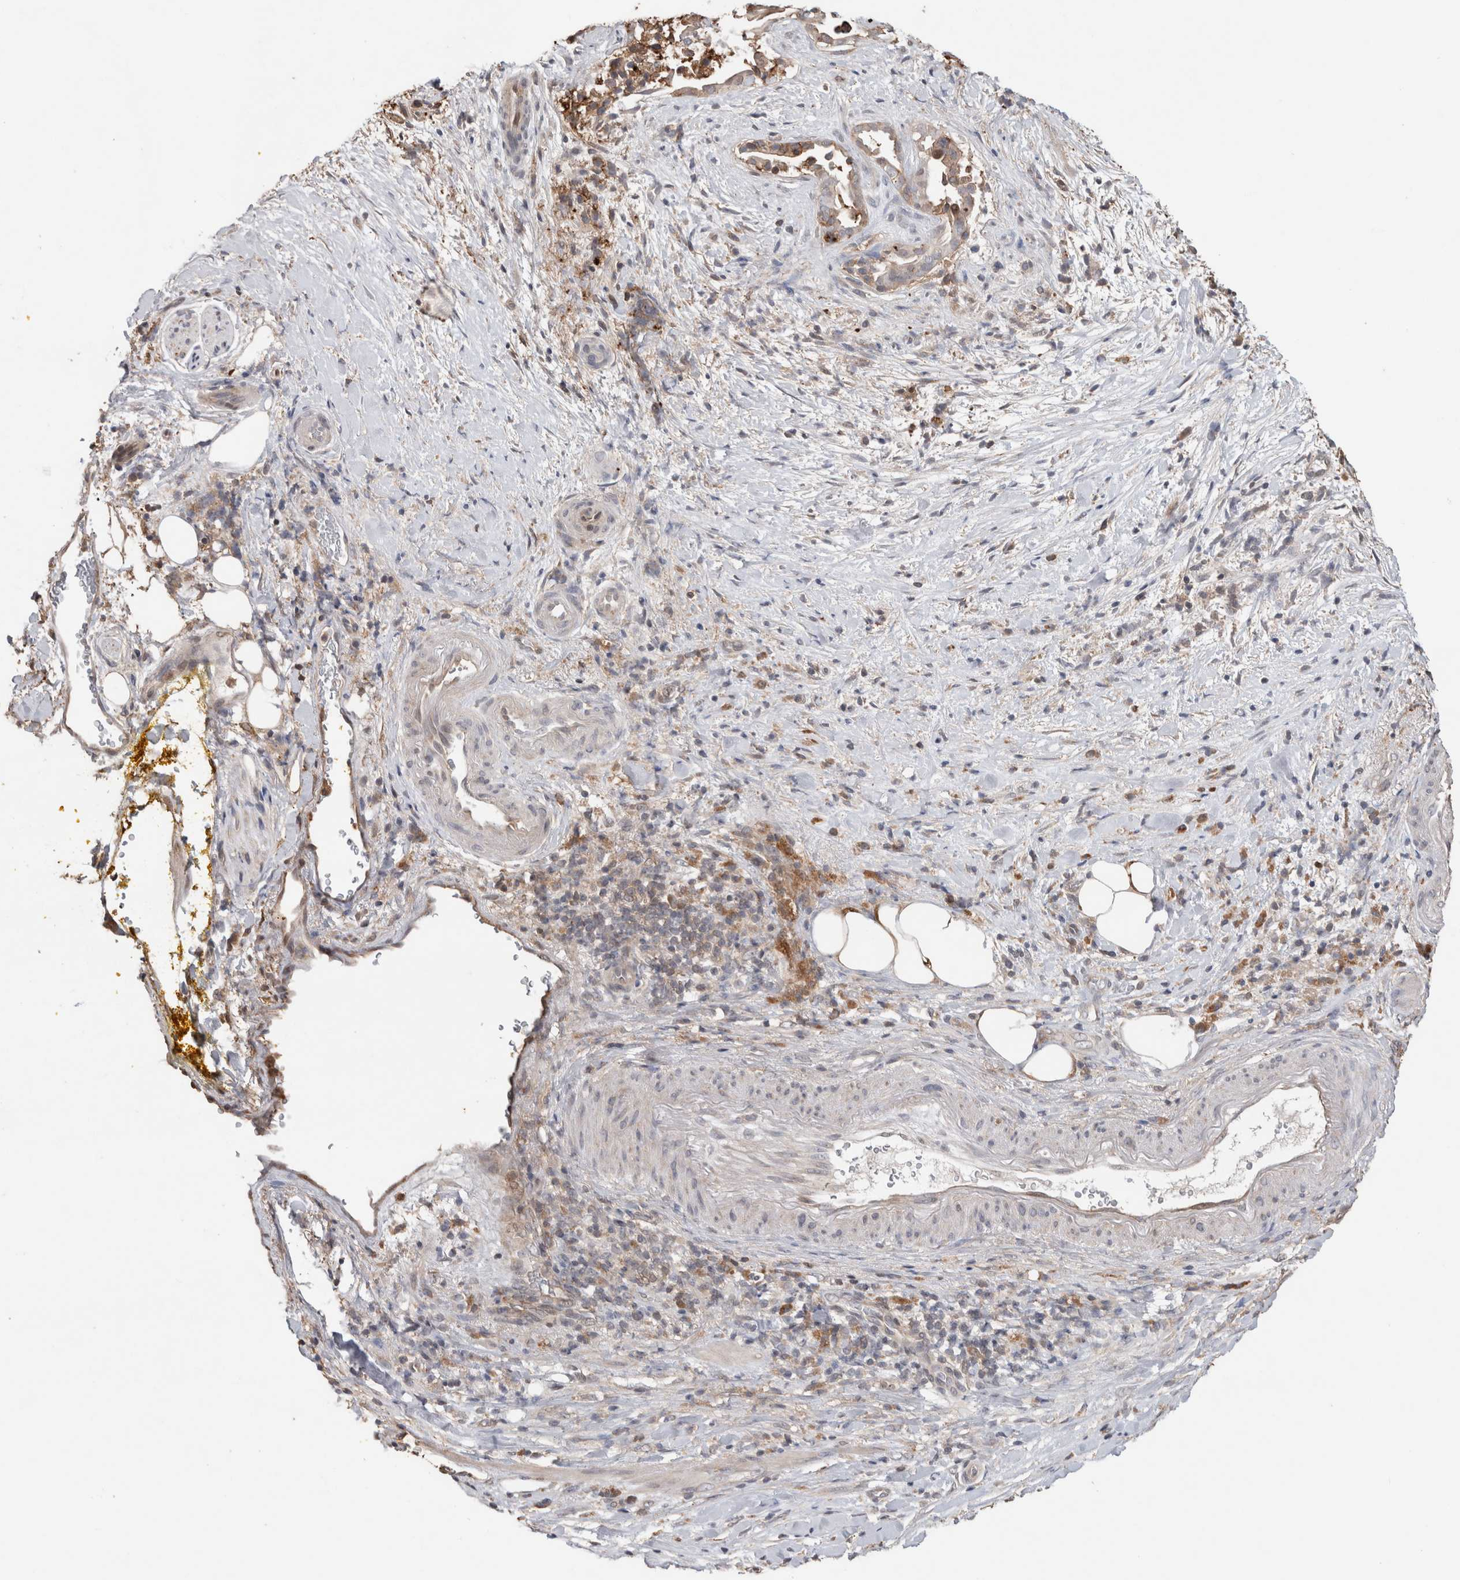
{"staining": {"intensity": "weak", "quantity": "<25%", "location": "cytoplasmic/membranous"}, "tissue": "pancreatic cancer", "cell_type": "Tumor cells", "image_type": "cancer", "snomed": [{"axis": "morphology", "description": "Adenocarcinoma, NOS"}, {"axis": "topography", "description": "Pancreas"}], "caption": "Immunohistochemical staining of human pancreatic cancer demonstrates no significant staining in tumor cells. (Stains: DAB immunohistochemistry with hematoxylin counter stain, Microscopy: brightfield microscopy at high magnification).", "gene": "TRIM5", "patient": {"sex": "male", "age": 58}}